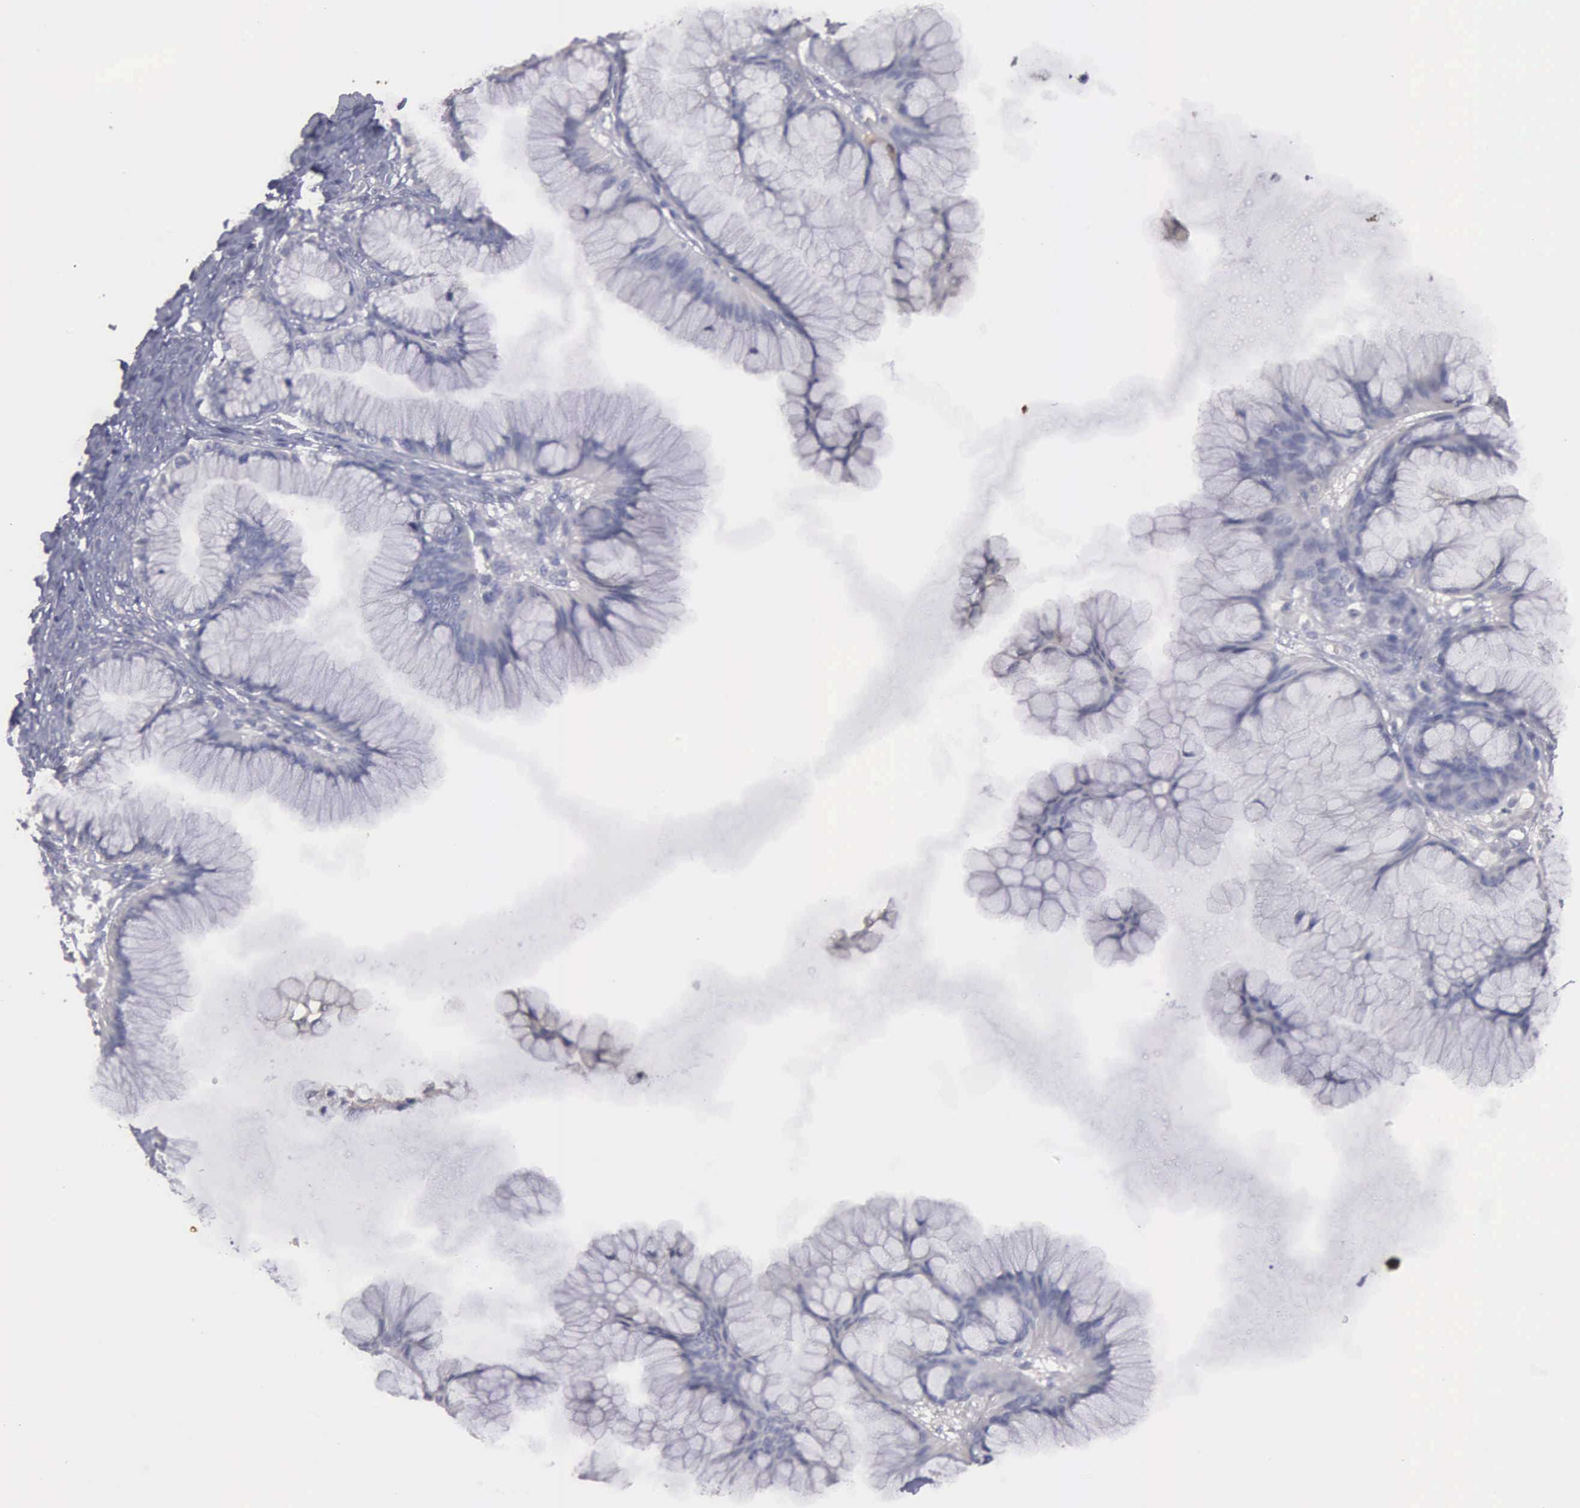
{"staining": {"intensity": "negative", "quantity": "none", "location": "none"}, "tissue": "ovarian cancer", "cell_type": "Tumor cells", "image_type": "cancer", "snomed": [{"axis": "morphology", "description": "Cystadenocarcinoma, mucinous, NOS"}, {"axis": "topography", "description": "Ovary"}], "caption": "Protein analysis of ovarian cancer (mucinous cystadenocarcinoma) displays no significant staining in tumor cells. (Immunohistochemistry, brightfield microscopy, high magnification).", "gene": "ENO3", "patient": {"sex": "female", "age": 41}}